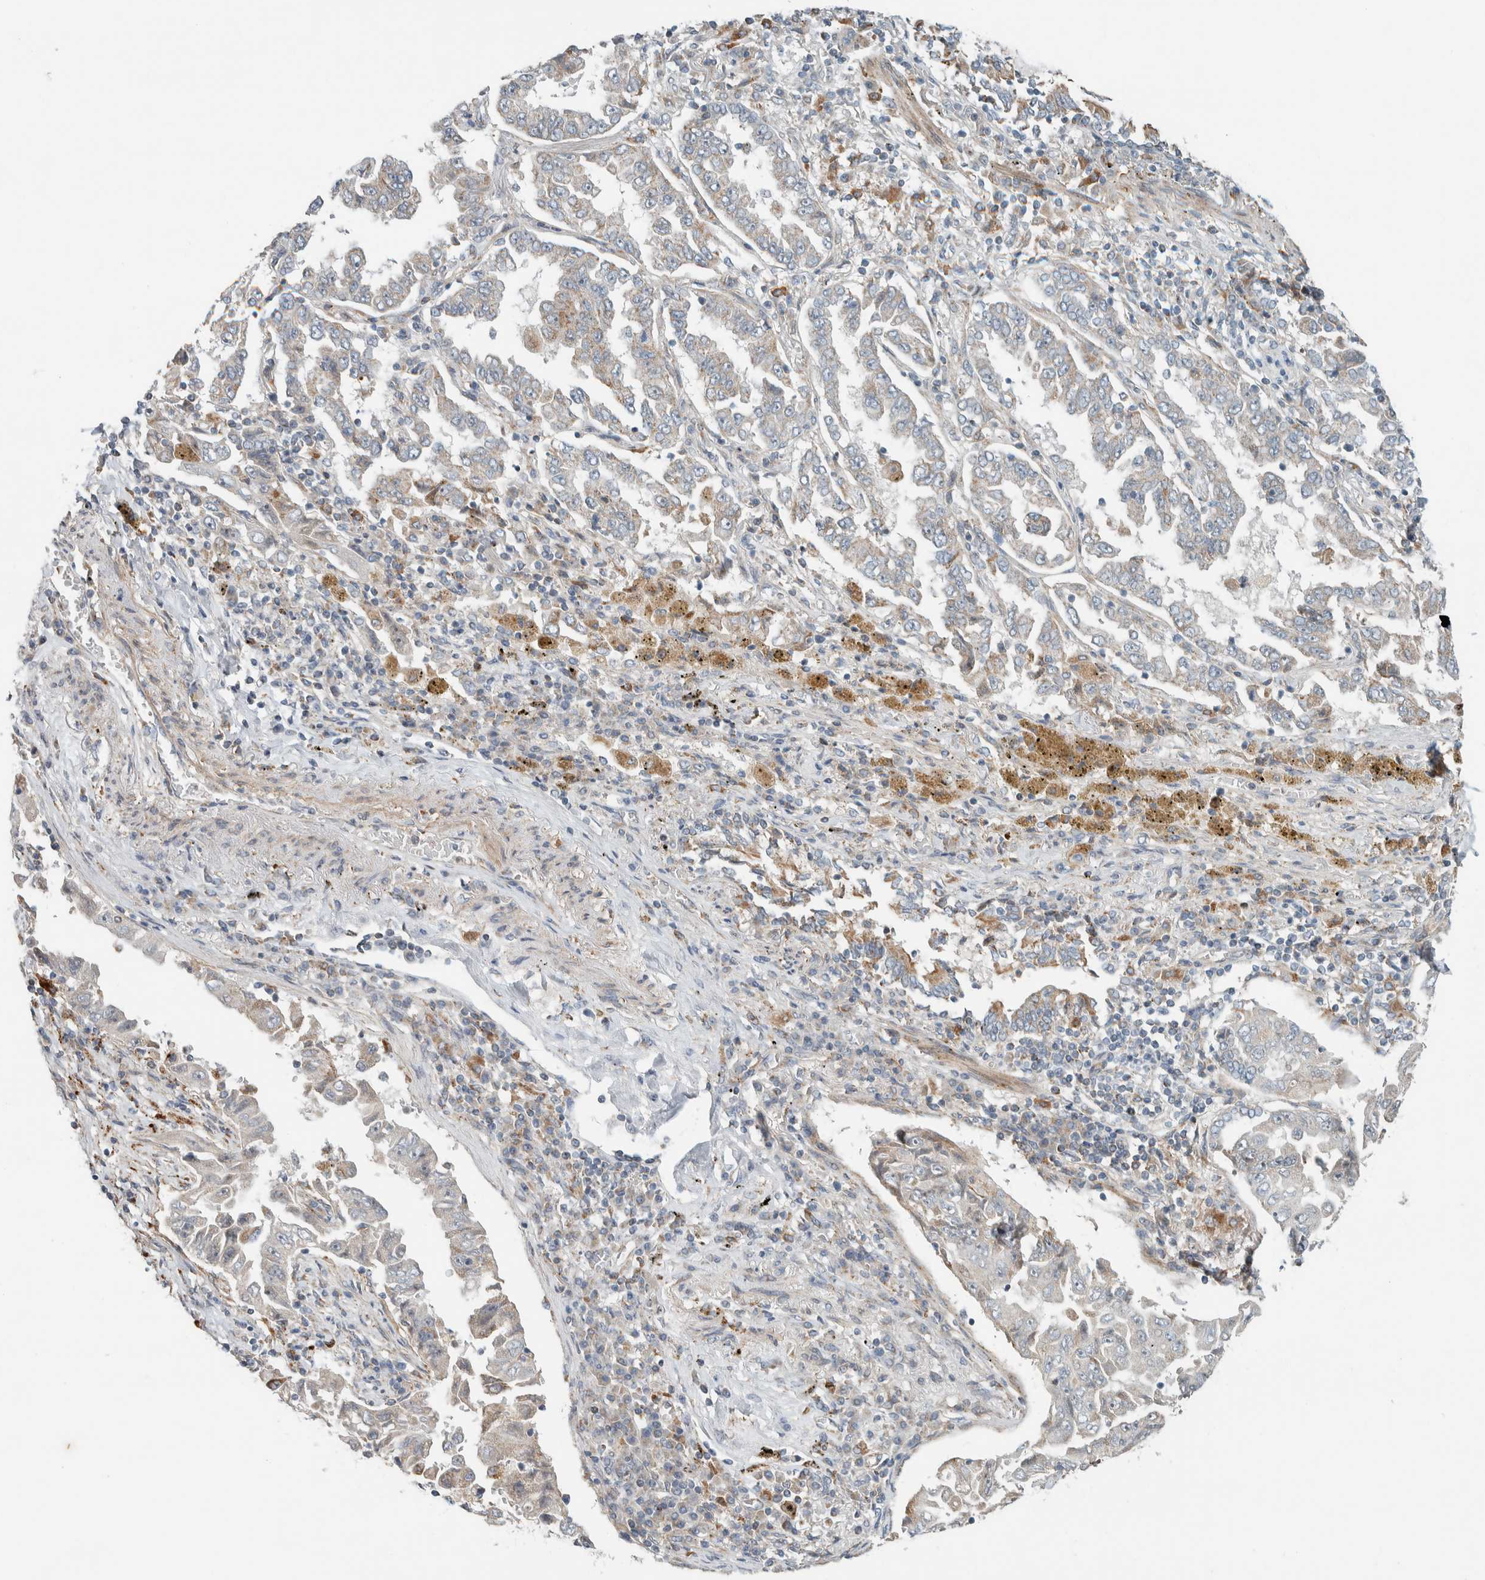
{"staining": {"intensity": "negative", "quantity": "none", "location": "none"}, "tissue": "lung cancer", "cell_type": "Tumor cells", "image_type": "cancer", "snomed": [{"axis": "morphology", "description": "Adenocarcinoma, NOS"}, {"axis": "topography", "description": "Lung"}], "caption": "Immunohistochemical staining of adenocarcinoma (lung) exhibits no significant positivity in tumor cells.", "gene": "SLFN12L", "patient": {"sex": "female", "age": 51}}